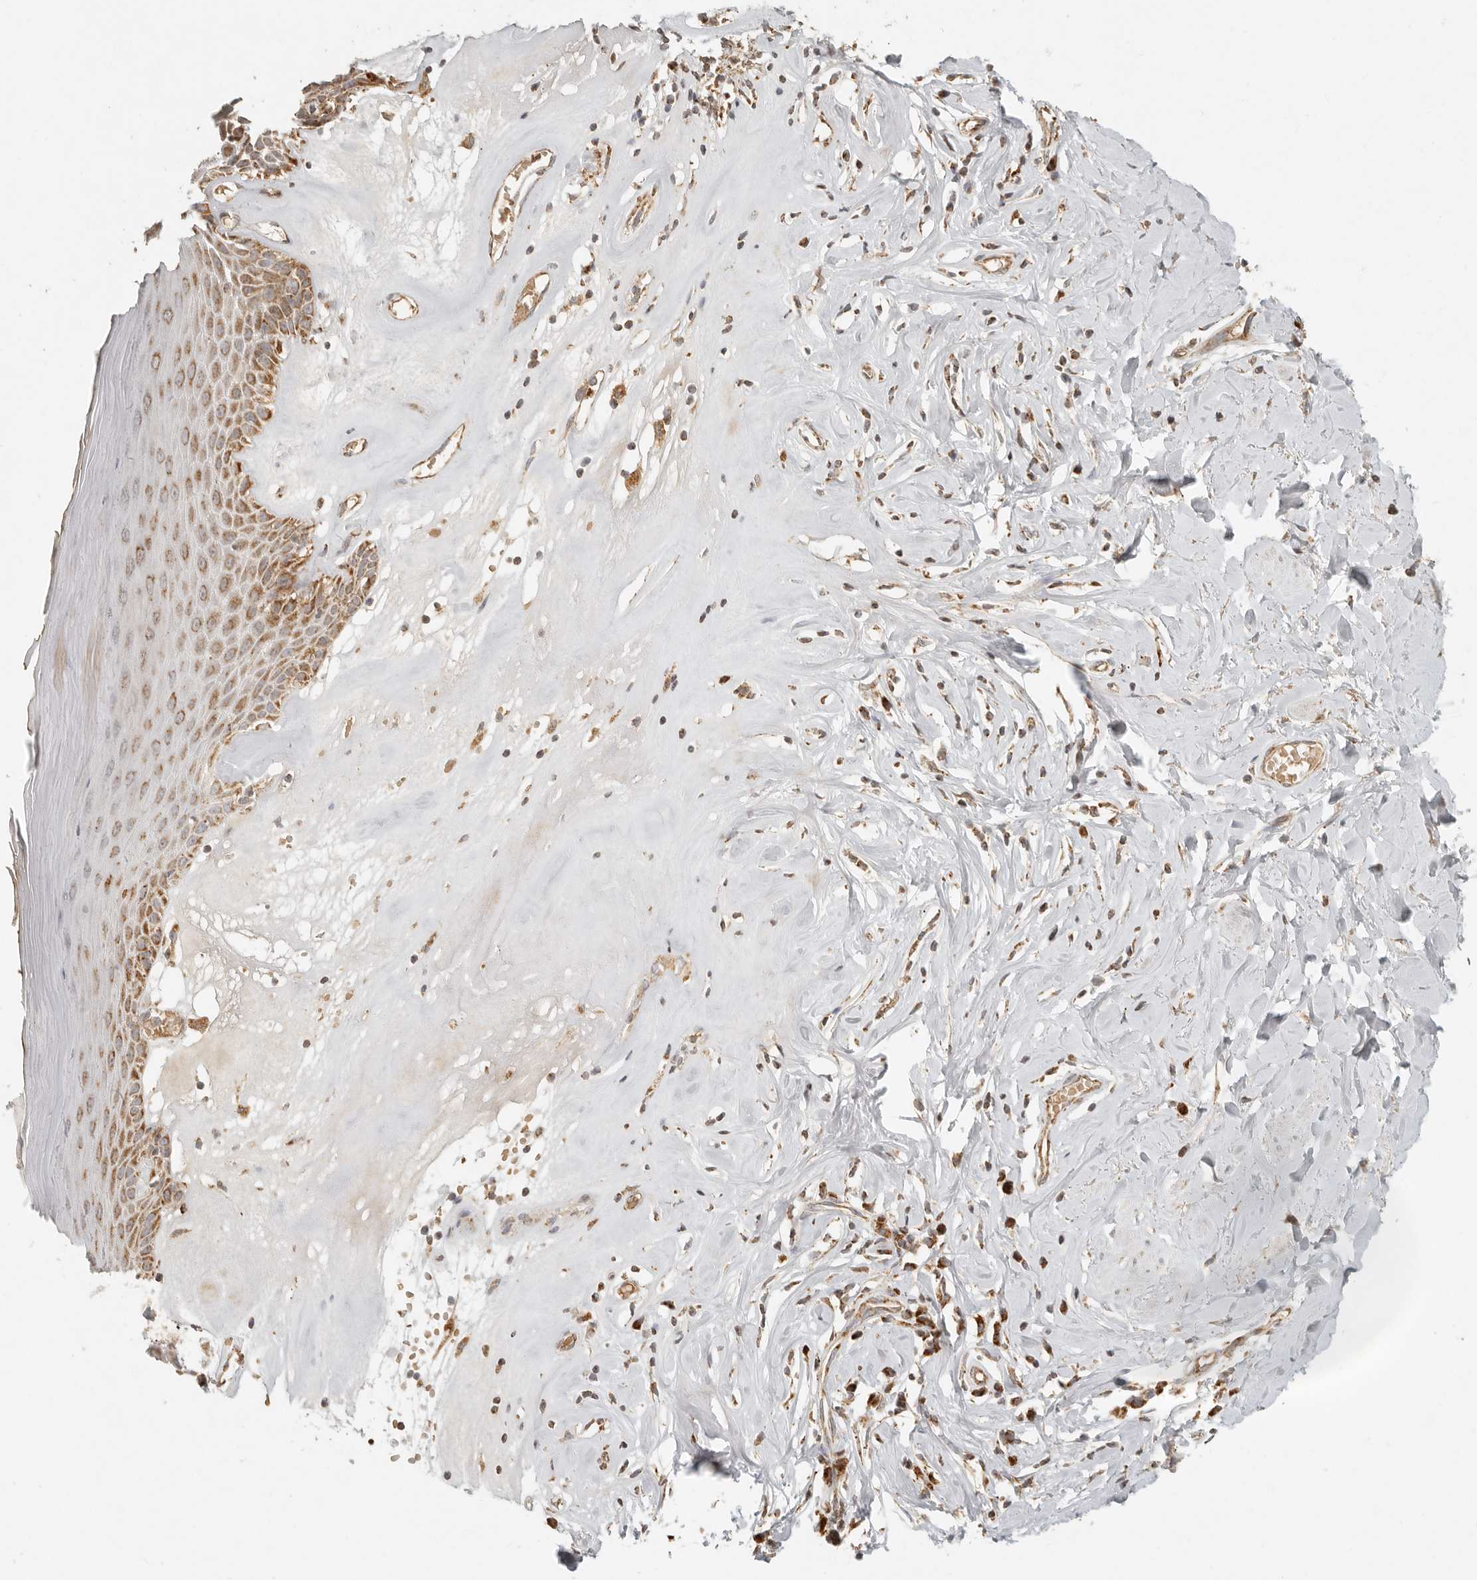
{"staining": {"intensity": "moderate", "quantity": ">75%", "location": "cytoplasmic/membranous"}, "tissue": "skin", "cell_type": "Epidermal cells", "image_type": "normal", "snomed": [{"axis": "morphology", "description": "Normal tissue, NOS"}, {"axis": "morphology", "description": "Inflammation, NOS"}, {"axis": "topography", "description": "Vulva"}], "caption": "Human skin stained with a brown dye exhibits moderate cytoplasmic/membranous positive expression in about >75% of epidermal cells.", "gene": "MRPL55", "patient": {"sex": "female", "age": 84}}